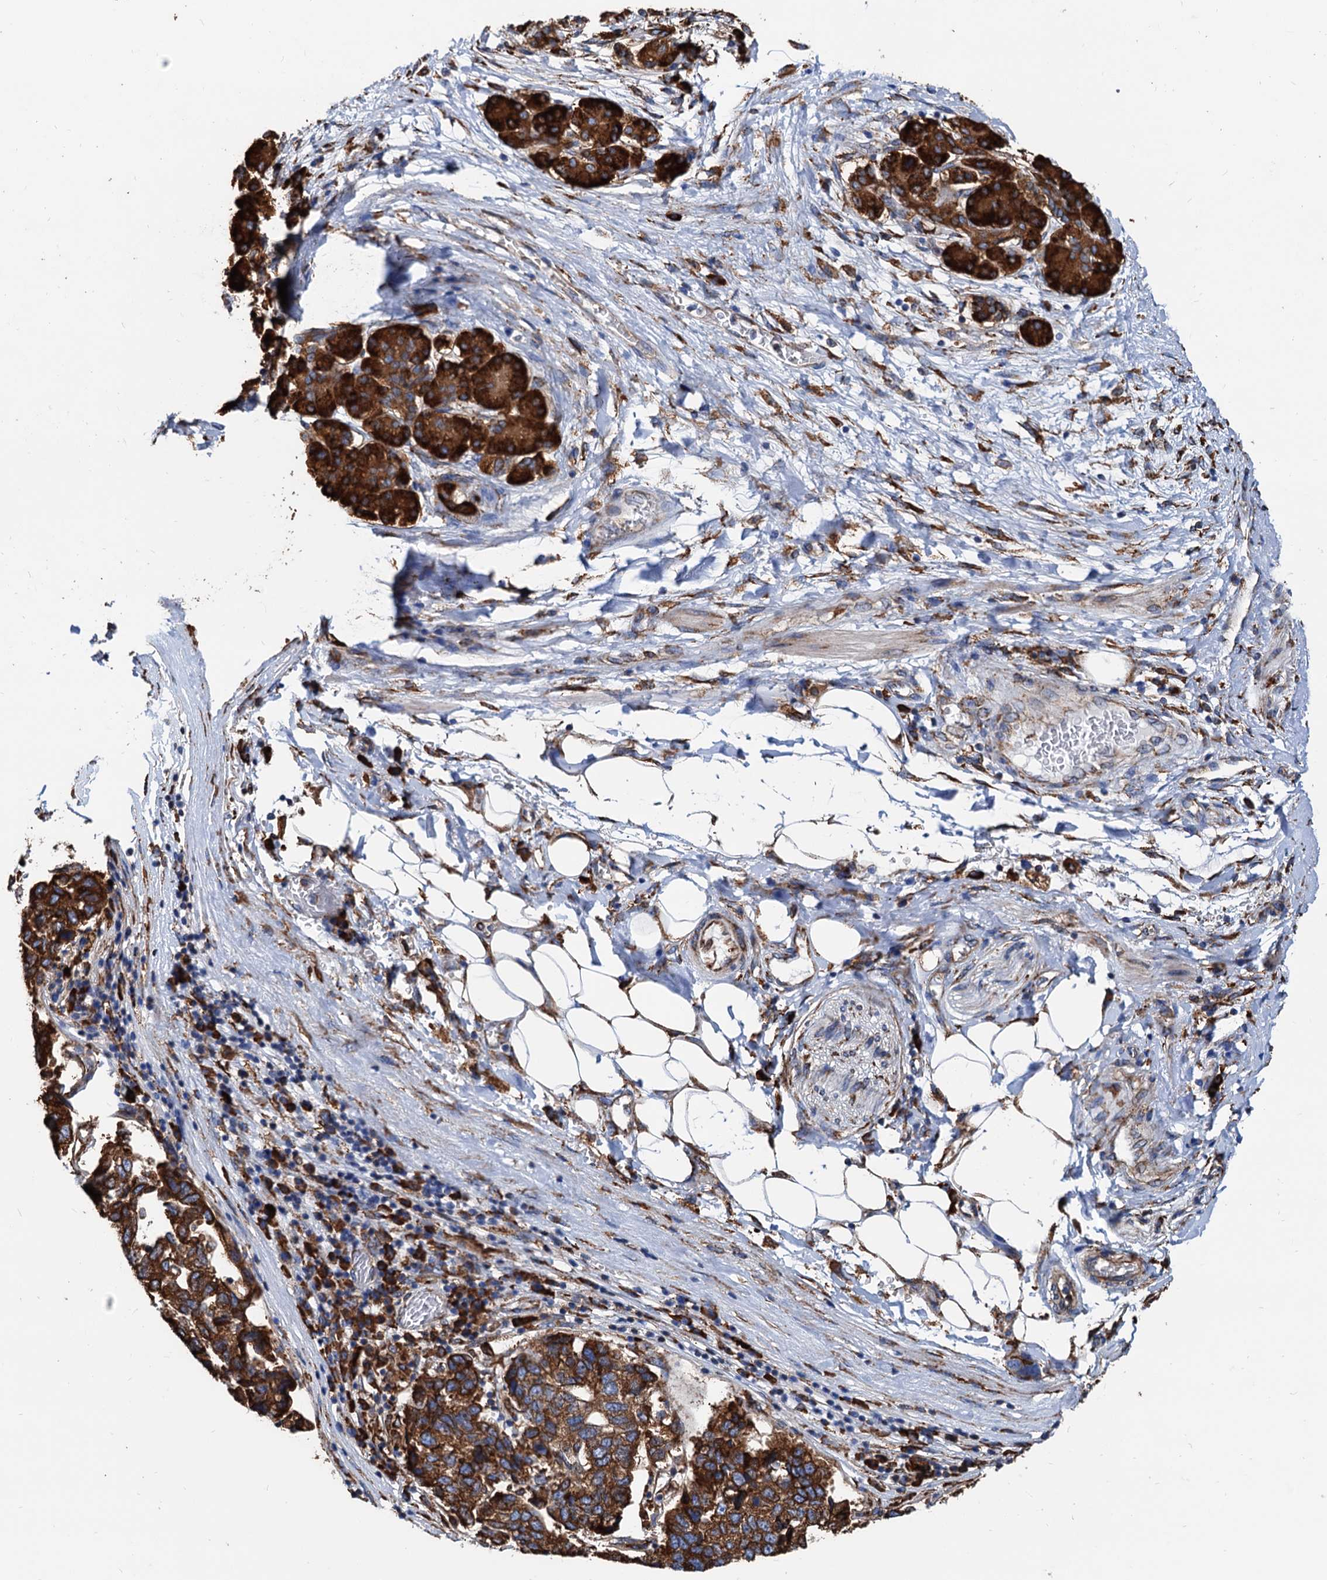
{"staining": {"intensity": "strong", "quantity": ">75%", "location": "cytoplasmic/membranous"}, "tissue": "pancreatic cancer", "cell_type": "Tumor cells", "image_type": "cancer", "snomed": [{"axis": "morphology", "description": "Adenocarcinoma, NOS"}, {"axis": "topography", "description": "Pancreas"}], "caption": "The image displays a brown stain indicating the presence of a protein in the cytoplasmic/membranous of tumor cells in pancreatic cancer (adenocarcinoma).", "gene": "HSPA5", "patient": {"sex": "female", "age": 61}}